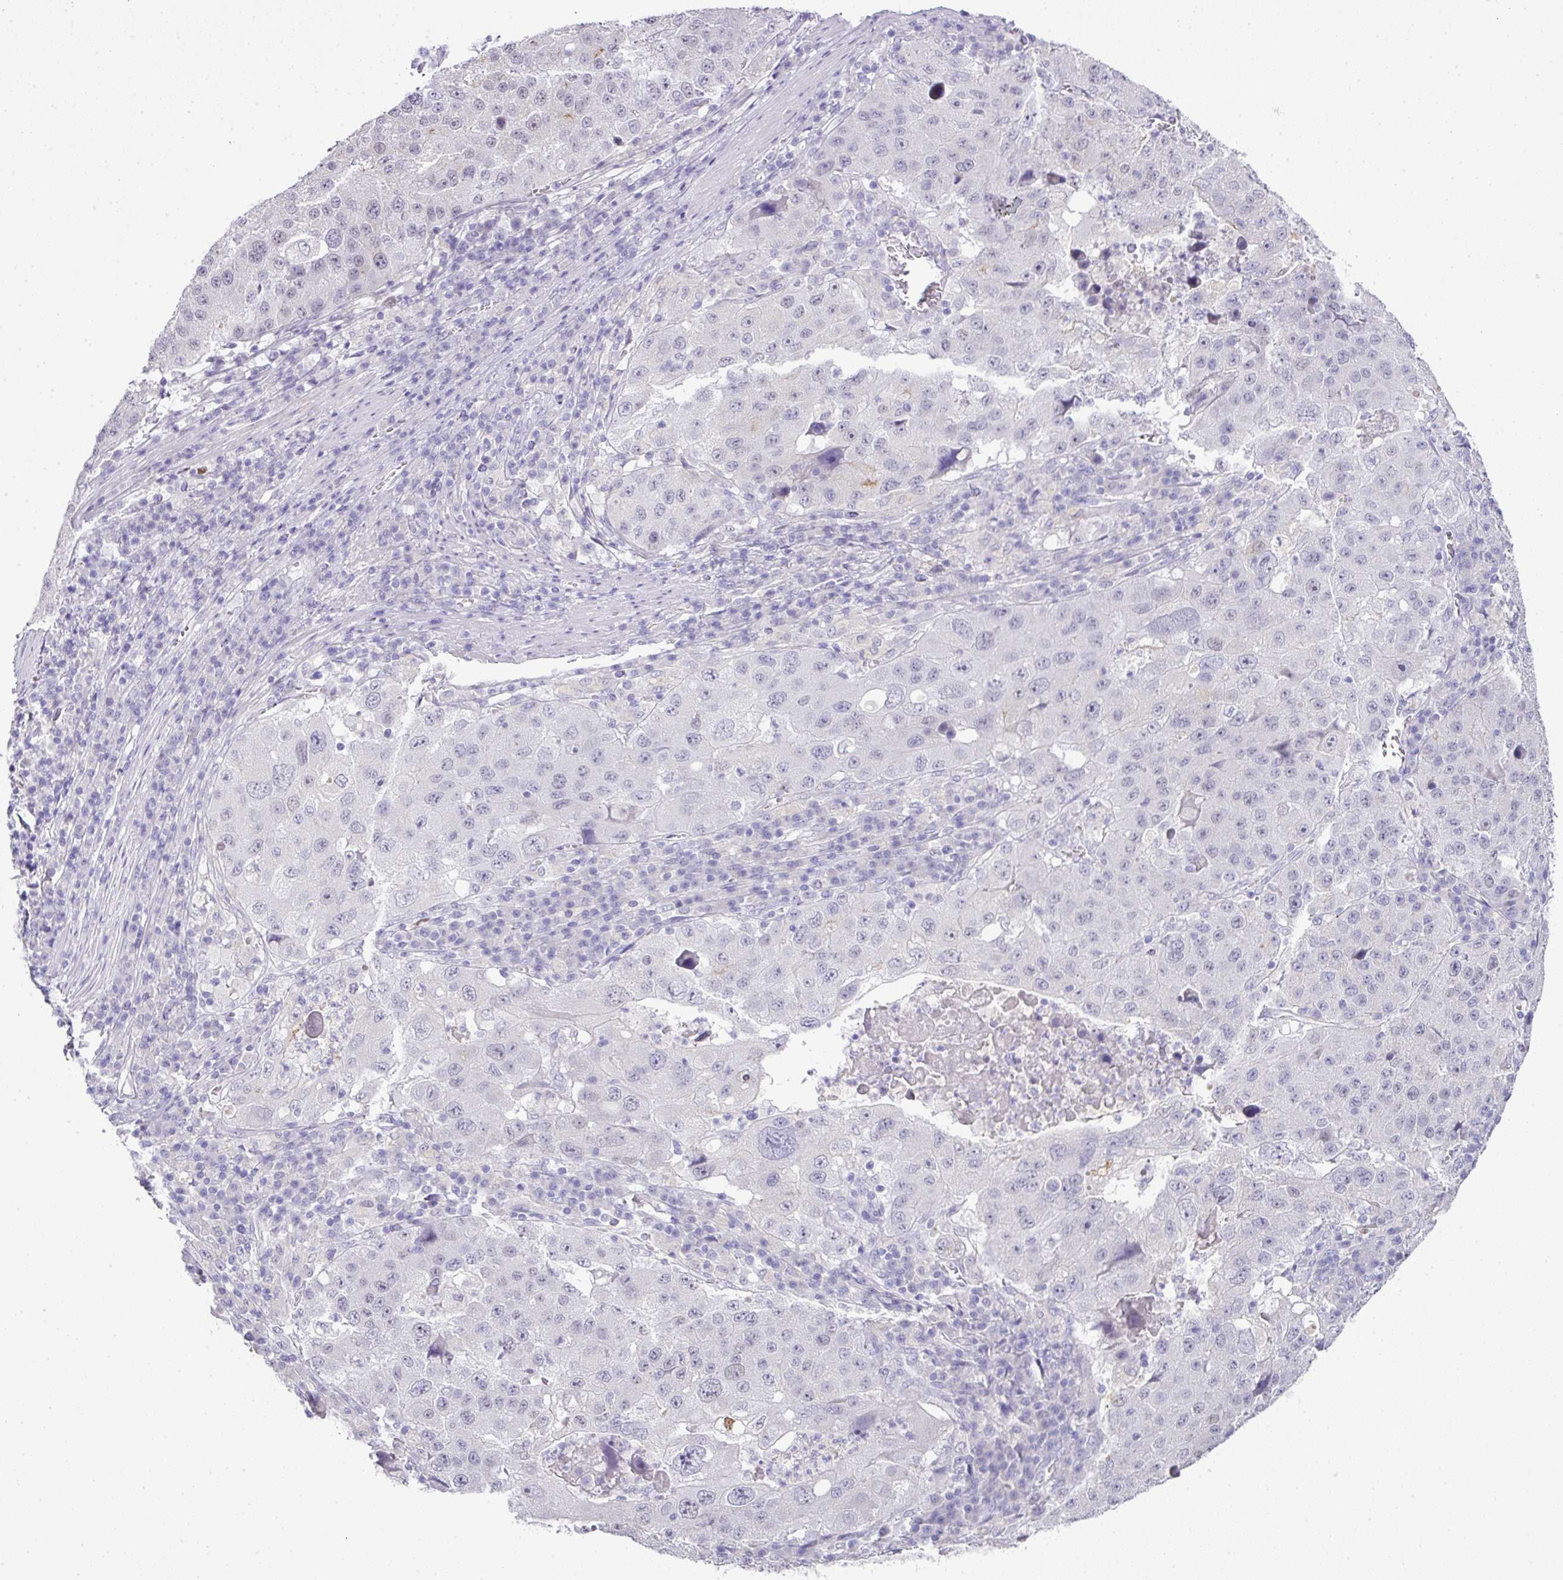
{"staining": {"intensity": "negative", "quantity": "none", "location": "none"}, "tissue": "stomach cancer", "cell_type": "Tumor cells", "image_type": "cancer", "snomed": [{"axis": "morphology", "description": "Adenocarcinoma, NOS"}, {"axis": "topography", "description": "Stomach"}], "caption": "IHC micrograph of stomach cancer (adenocarcinoma) stained for a protein (brown), which displays no expression in tumor cells.", "gene": "BCL11A", "patient": {"sex": "male", "age": 71}}